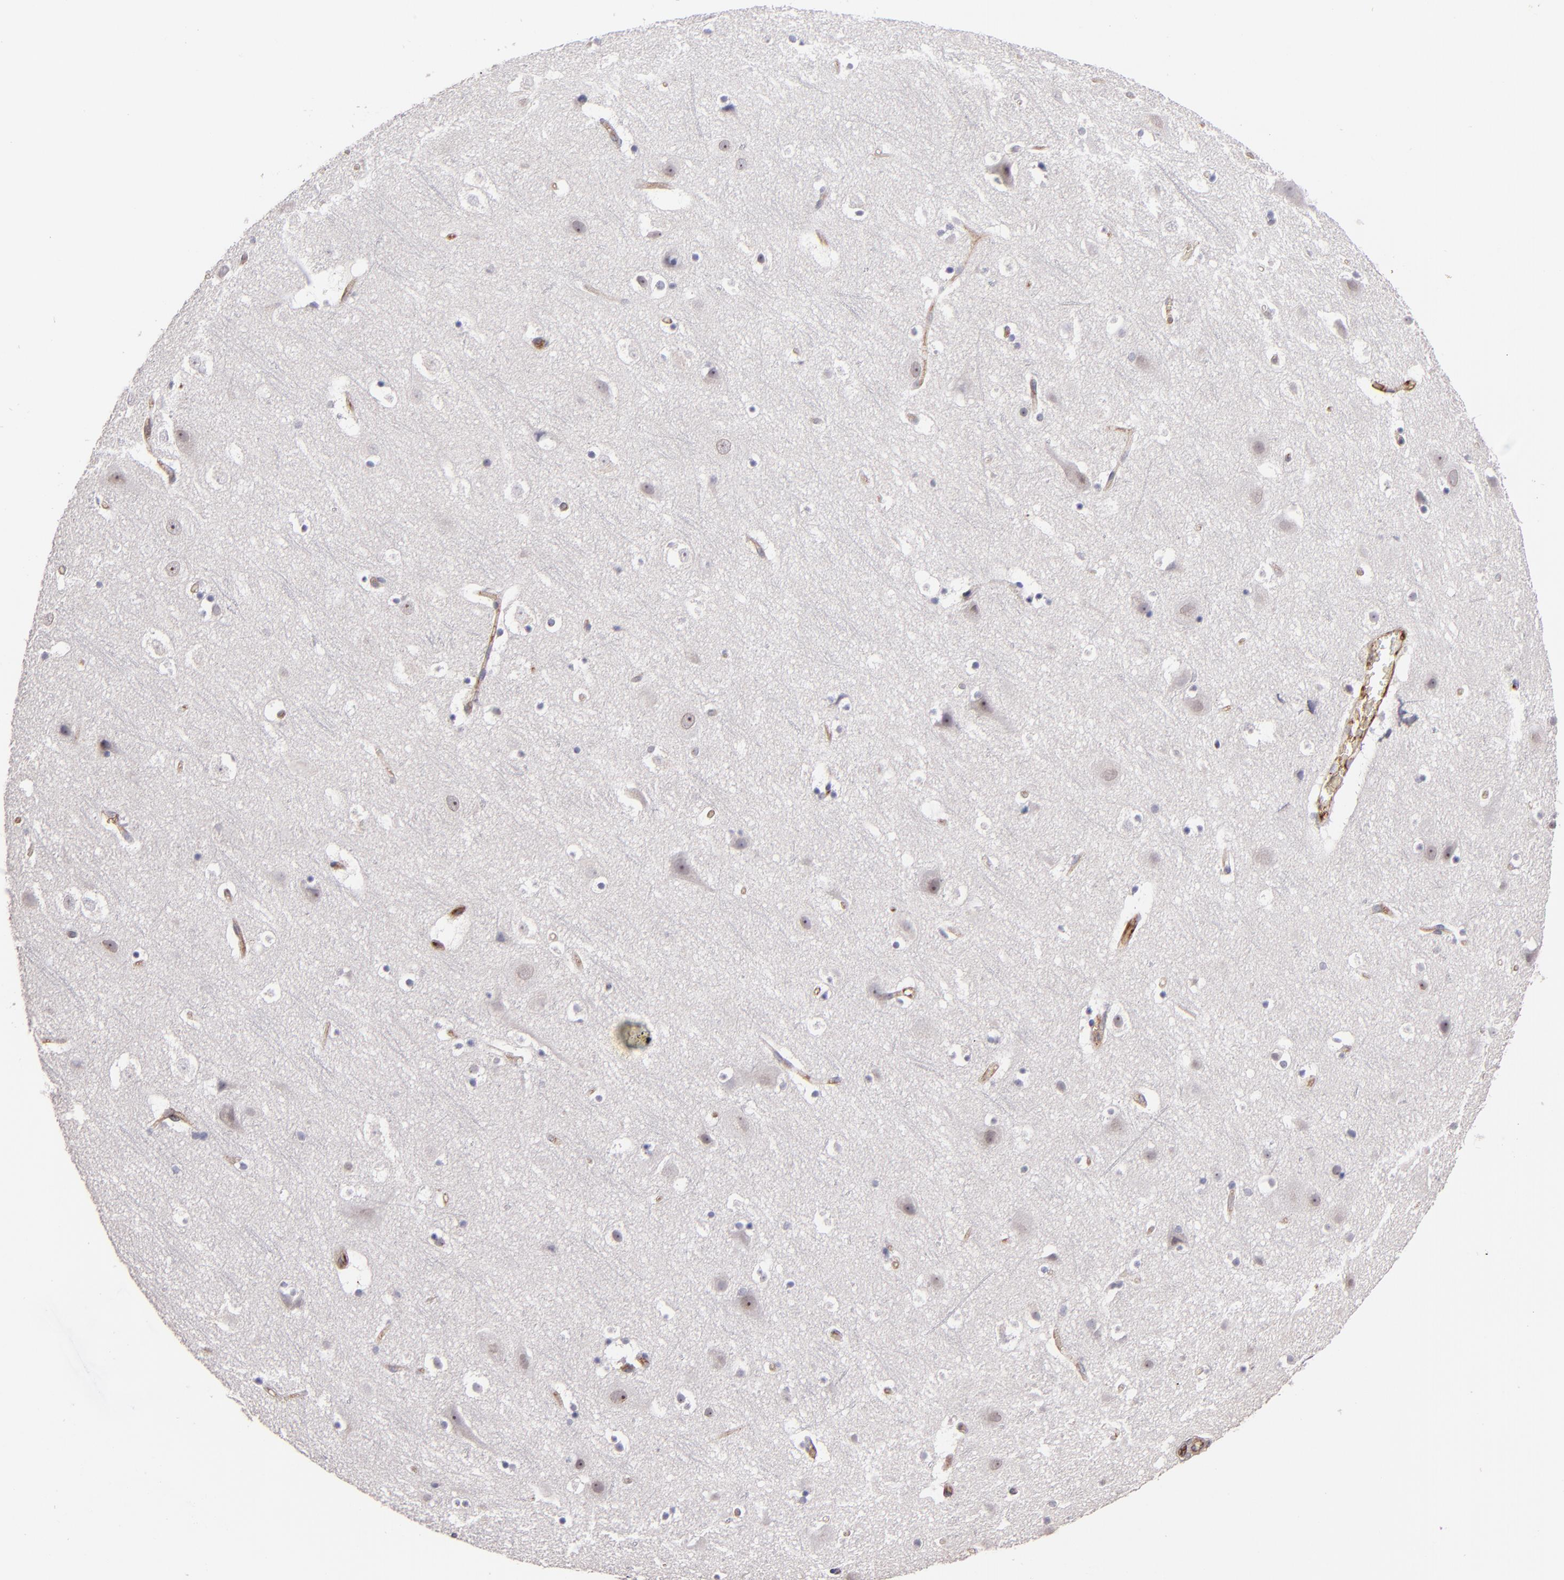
{"staining": {"intensity": "moderate", "quantity": ">75%", "location": "cytoplasmic/membranous"}, "tissue": "cerebral cortex", "cell_type": "Endothelial cells", "image_type": "normal", "snomed": [{"axis": "morphology", "description": "Normal tissue, NOS"}, {"axis": "topography", "description": "Cerebral cortex"}], "caption": "DAB immunohistochemical staining of normal human cerebral cortex demonstrates moderate cytoplasmic/membranous protein expression in about >75% of endothelial cells.", "gene": "ICAM1", "patient": {"sex": "male", "age": 45}}